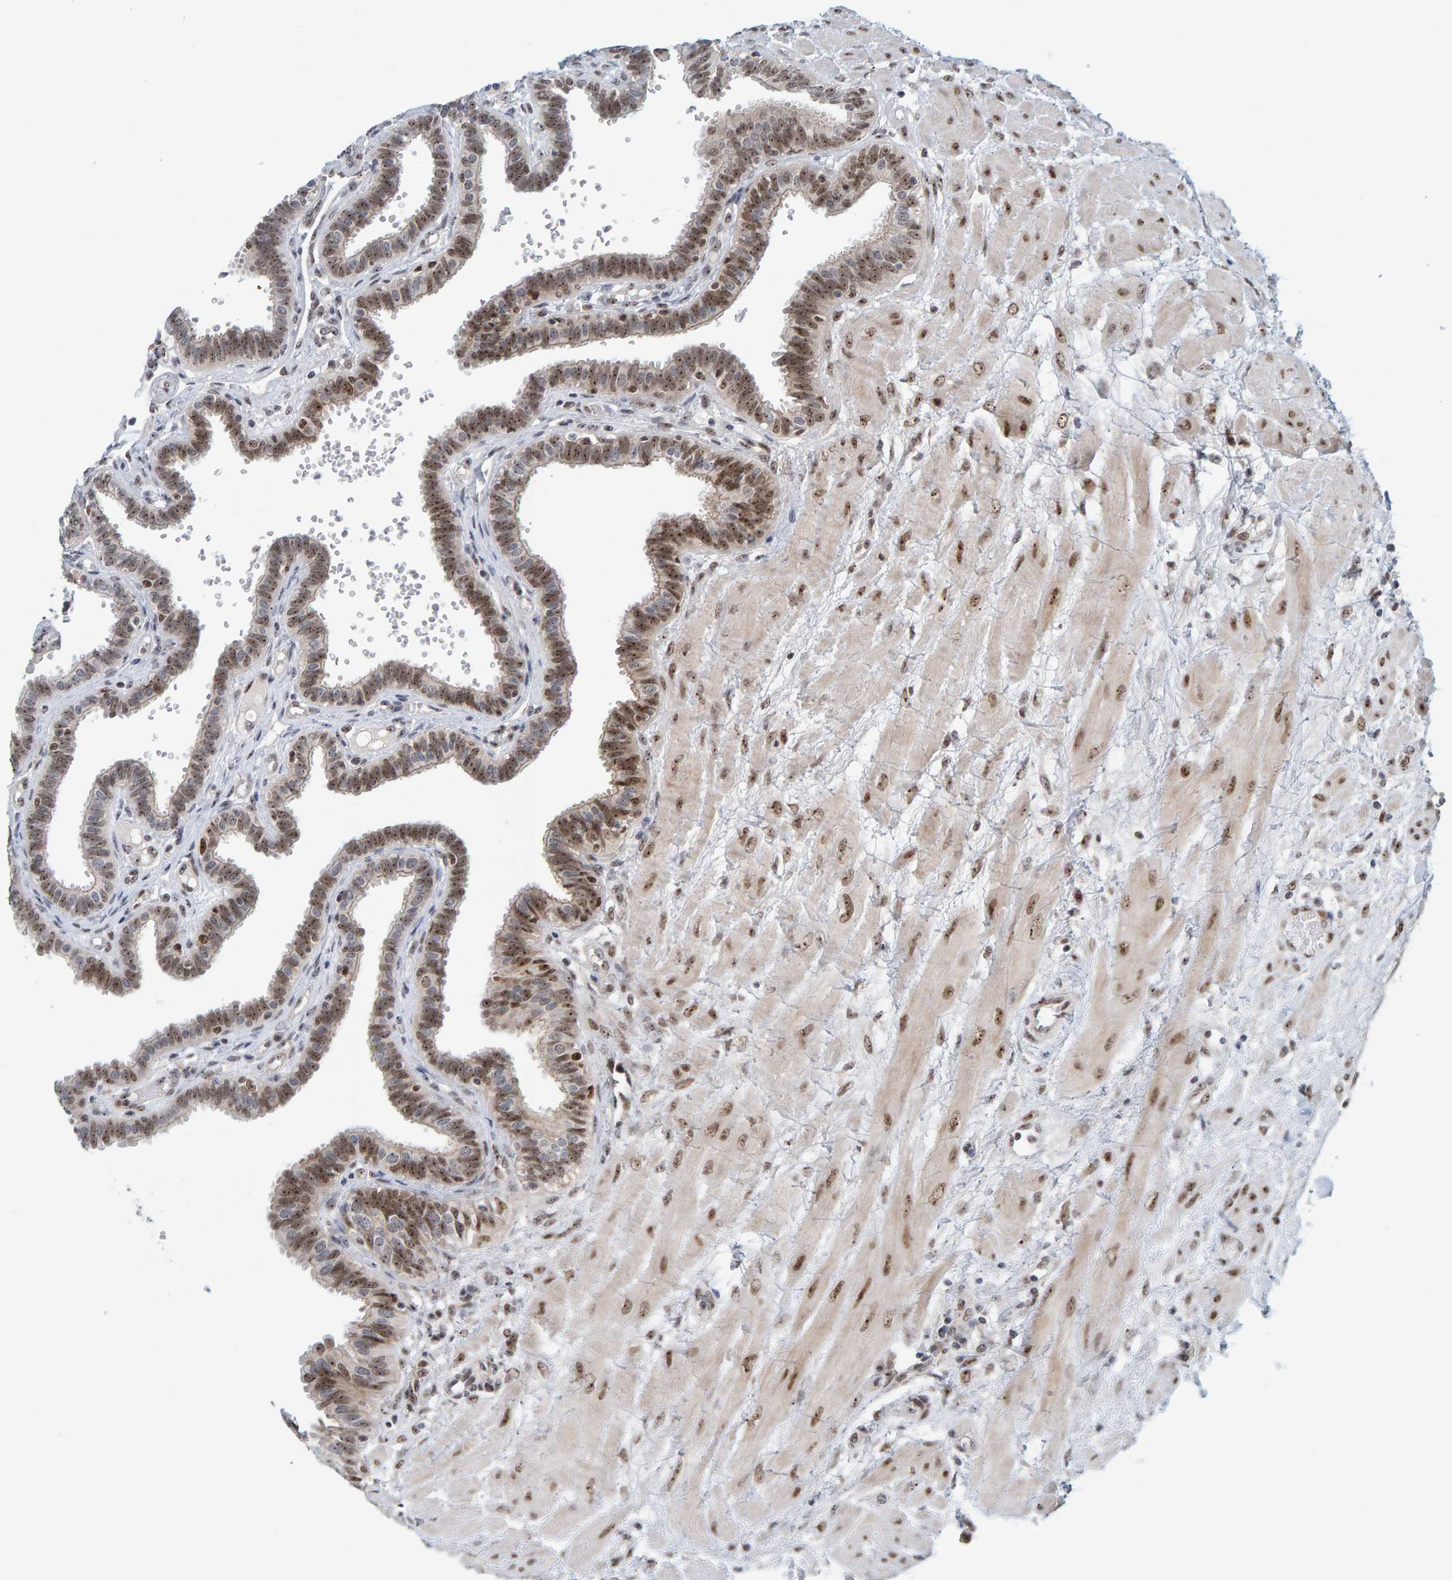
{"staining": {"intensity": "moderate", "quantity": ">75%", "location": "cytoplasmic/membranous,nuclear"}, "tissue": "fallopian tube", "cell_type": "Glandular cells", "image_type": "normal", "snomed": [{"axis": "morphology", "description": "Normal tissue, NOS"}, {"axis": "topography", "description": "Fallopian tube"}], "caption": "Immunohistochemical staining of benign fallopian tube shows >75% levels of moderate cytoplasmic/membranous,nuclear protein positivity in approximately >75% of glandular cells. The staining is performed using DAB (3,3'-diaminobenzidine) brown chromogen to label protein expression. The nuclei are counter-stained blue using hematoxylin.", "gene": "POLR1E", "patient": {"sex": "female", "age": 32}}